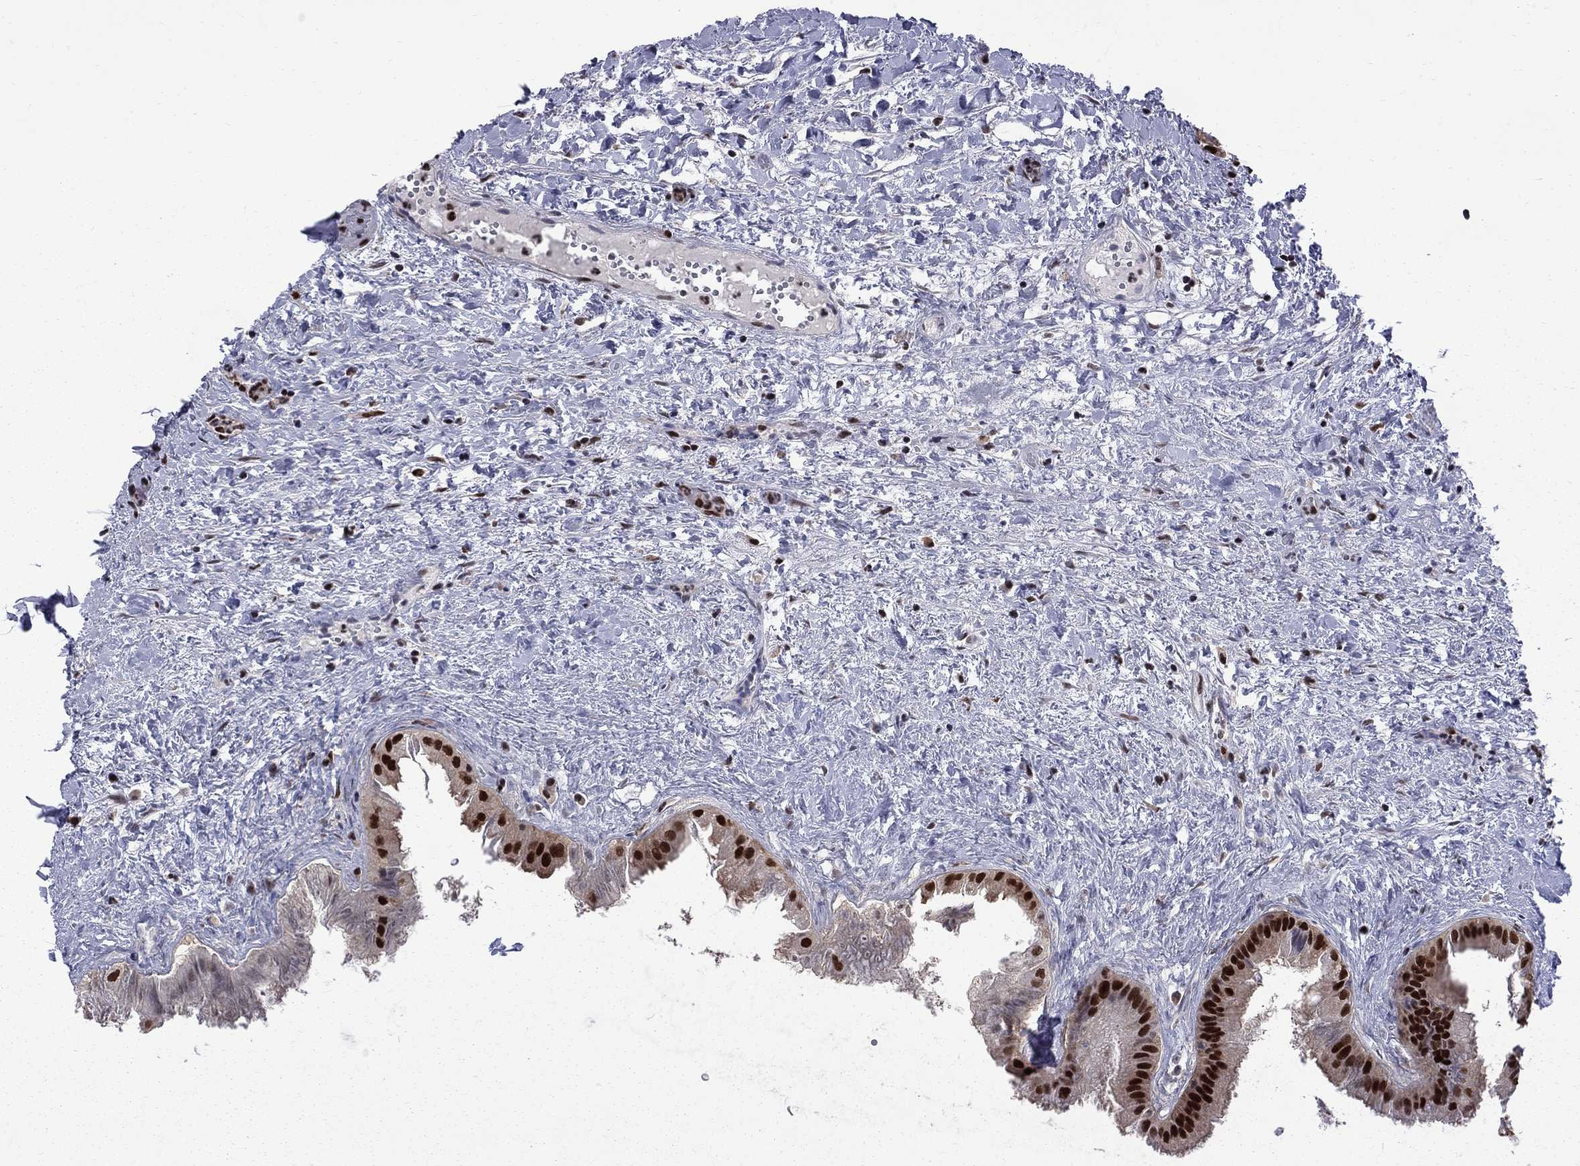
{"staining": {"intensity": "strong", "quantity": ">75%", "location": "nuclear"}, "tissue": "gallbladder", "cell_type": "Glandular cells", "image_type": "normal", "snomed": [{"axis": "morphology", "description": "Normal tissue, NOS"}, {"axis": "topography", "description": "Gallbladder"}], "caption": "Protein positivity by IHC exhibits strong nuclear positivity in about >75% of glandular cells in unremarkable gallbladder.", "gene": "MED25", "patient": {"sex": "male", "age": 70}}